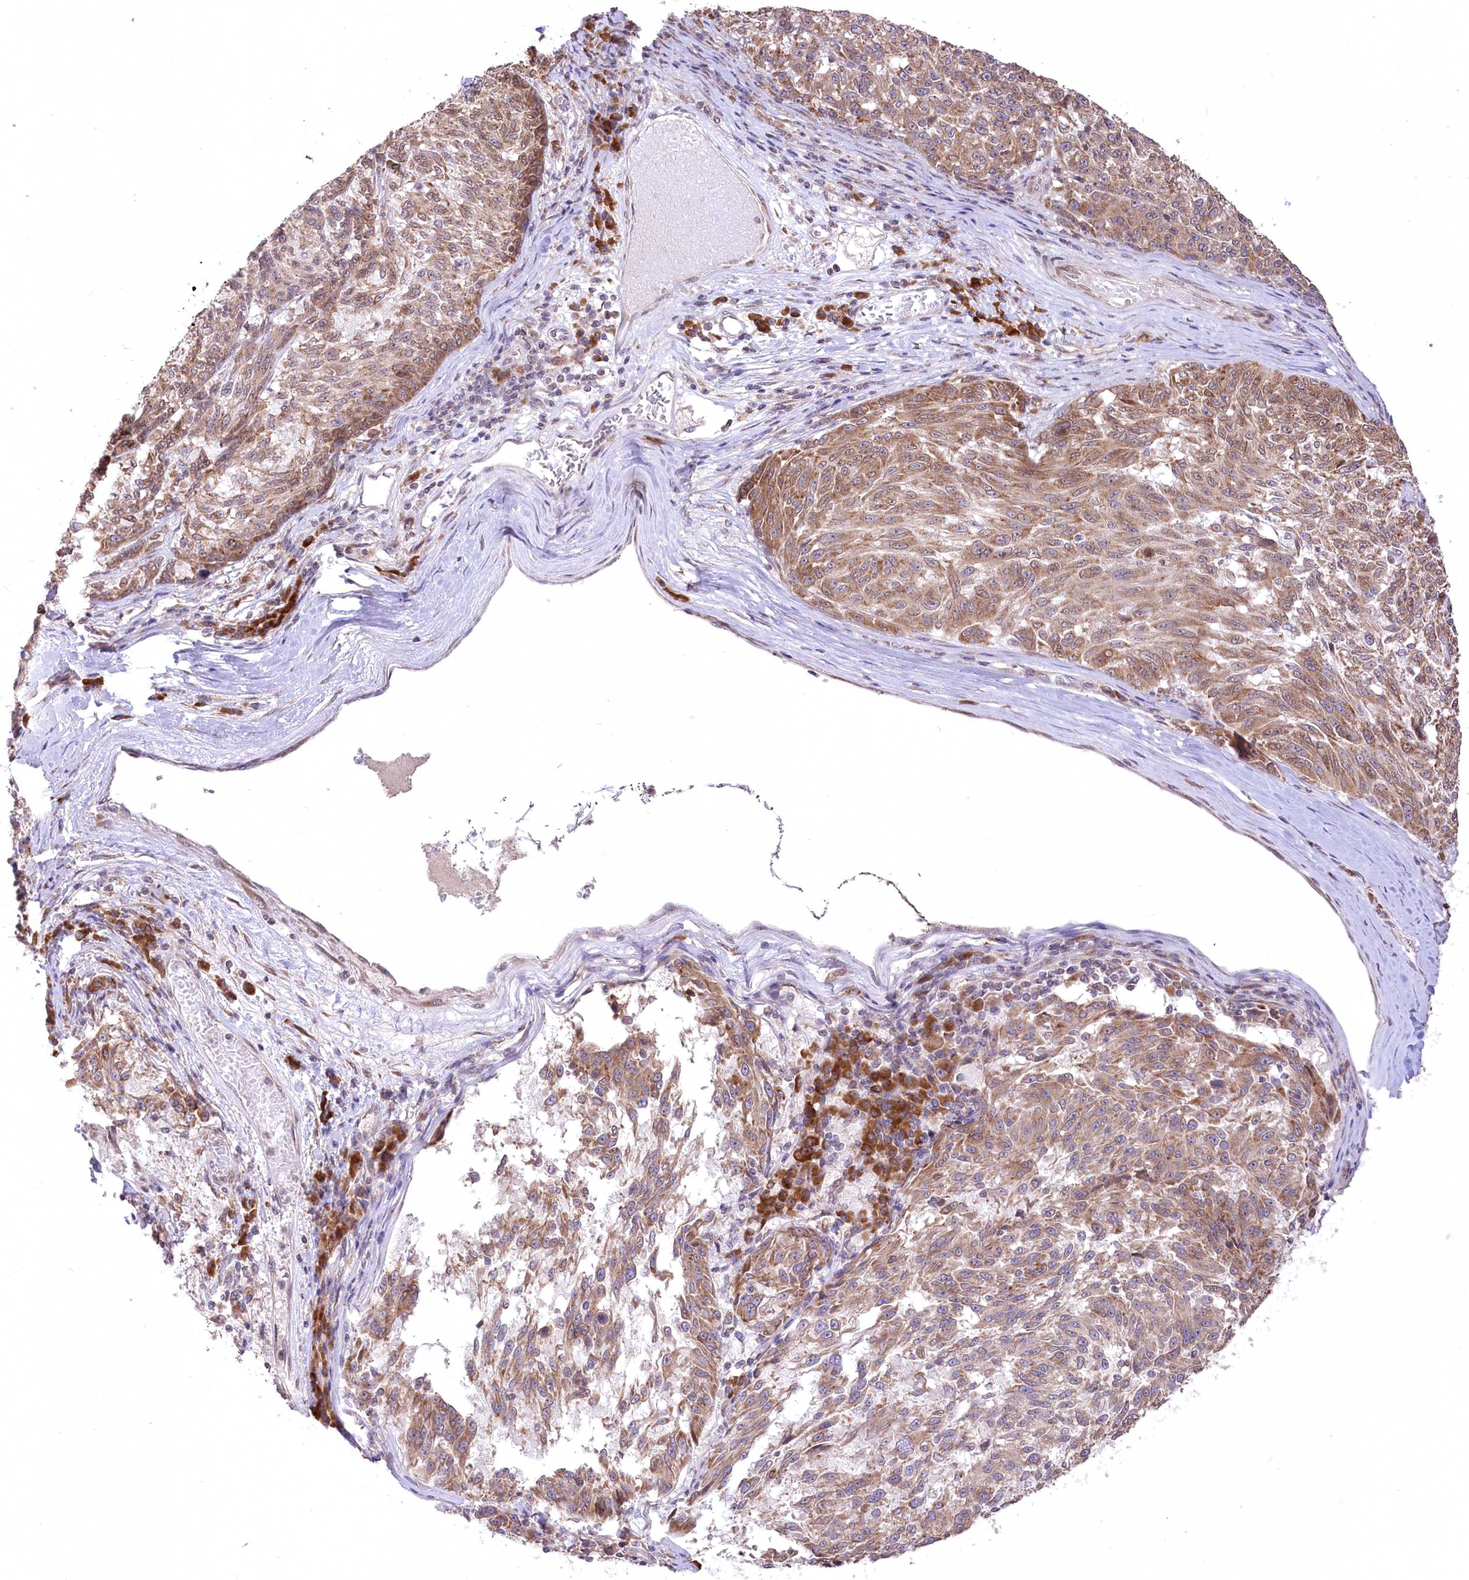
{"staining": {"intensity": "moderate", "quantity": ">75%", "location": "cytoplasmic/membranous"}, "tissue": "melanoma", "cell_type": "Tumor cells", "image_type": "cancer", "snomed": [{"axis": "morphology", "description": "Malignant melanoma, NOS"}, {"axis": "topography", "description": "Skin"}], "caption": "Malignant melanoma was stained to show a protein in brown. There is medium levels of moderate cytoplasmic/membranous staining in approximately >75% of tumor cells. Immunohistochemistry (ihc) stains the protein in brown and the nuclei are stained blue.", "gene": "STT3B", "patient": {"sex": "male", "age": 53}}